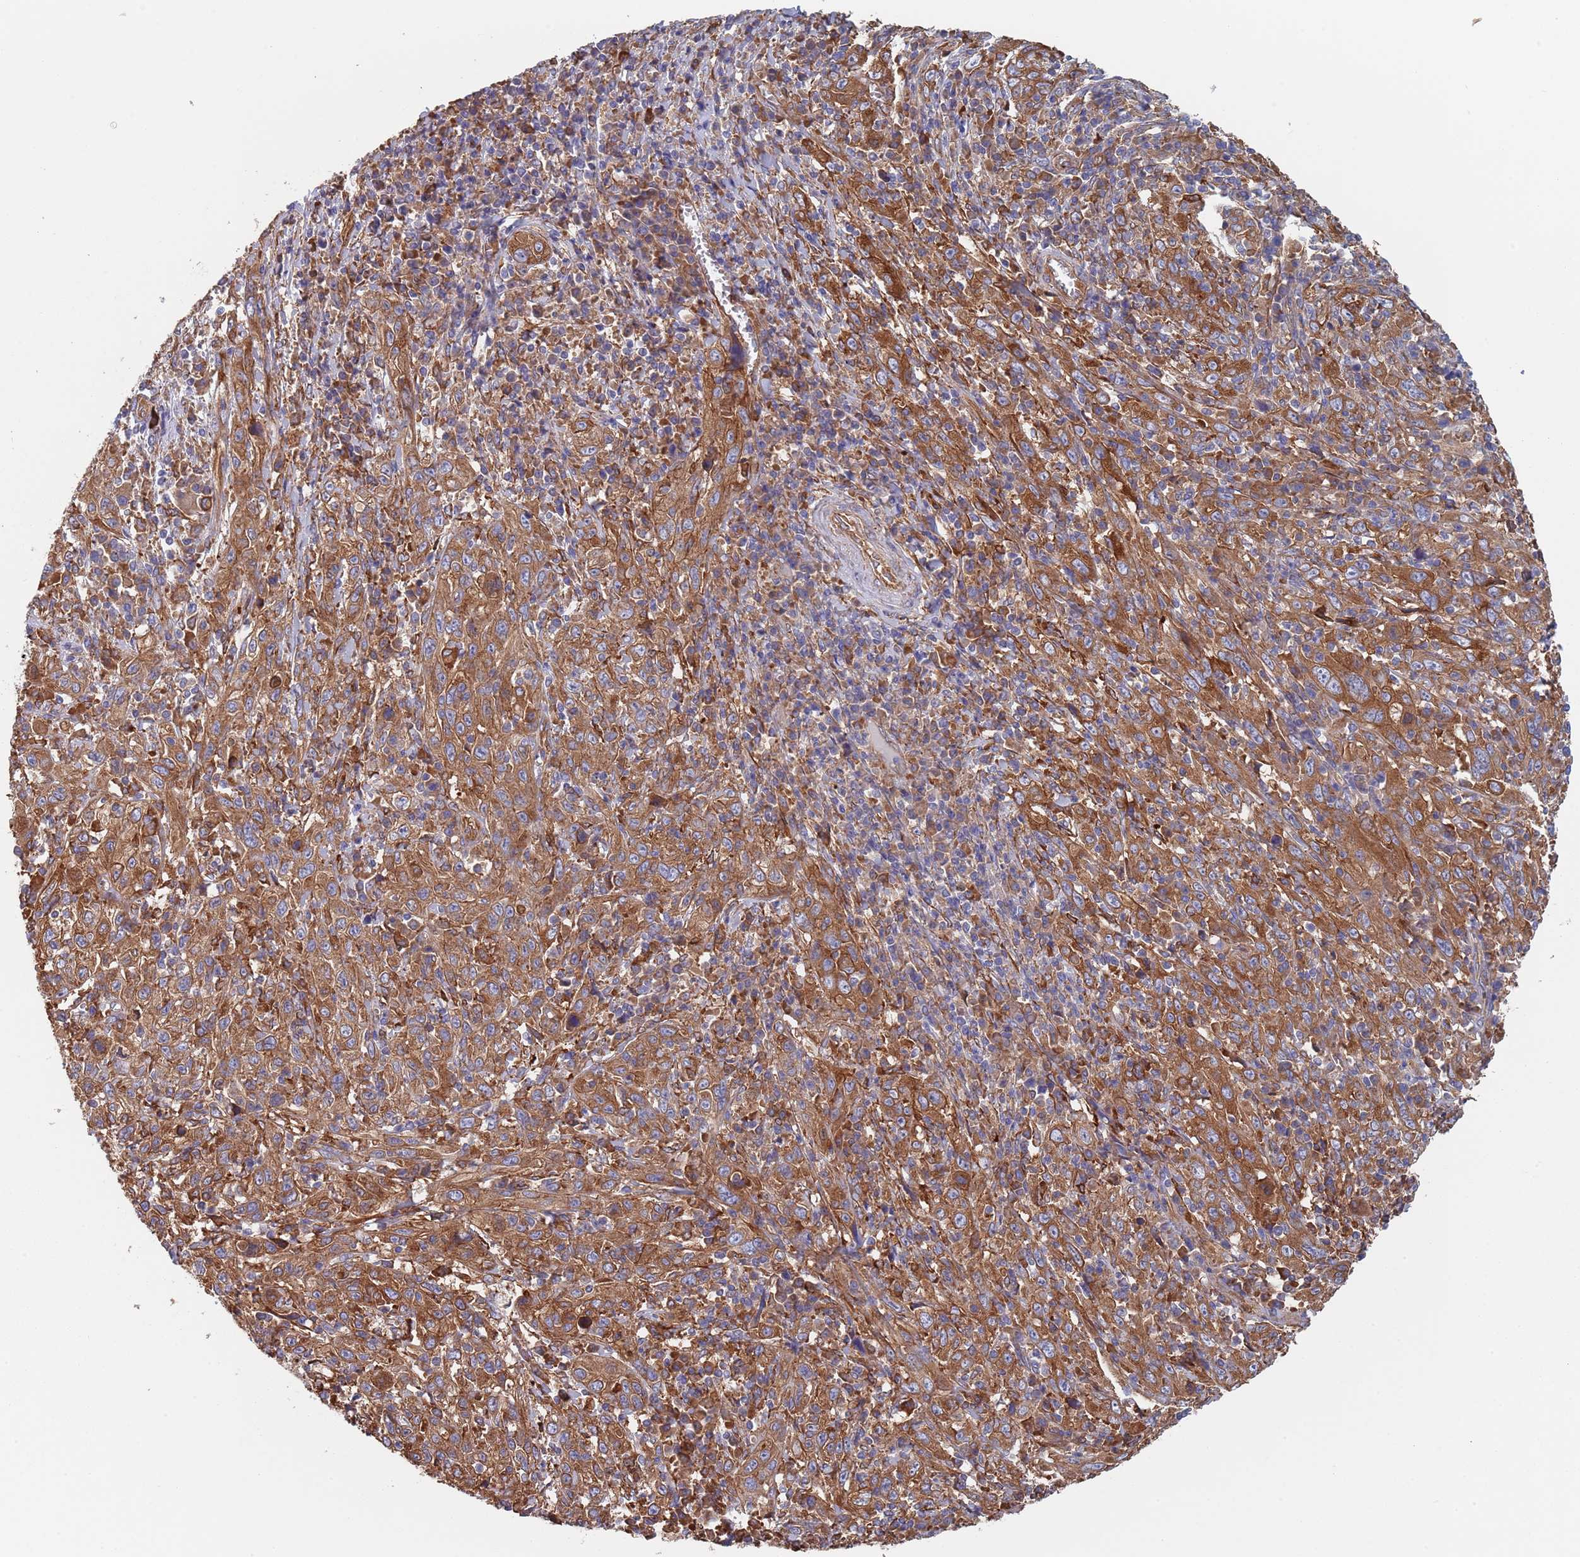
{"staining": {"intensity": "moderate", "quantity": ">75%", "location": "cytoplasmic/membranous"}, "tissue": "cervical cancer", "cell_type": "Tumor cells", "image_type": "cancer", "snomed": [{"axis": "morphology", "description": "Squamous cell carcinoma, NOS"}, {"axis": "topography", "description": "Cervix"}], "caption": "The micrograph displays a brown stain indicating the presence of a protein in the cytoplasmic/membranous of tumor cells in cervical cancer (squamous cell carcinoma).", "gene": "DCUN1D3", "patient": {"sex": "female", "age": 46}}